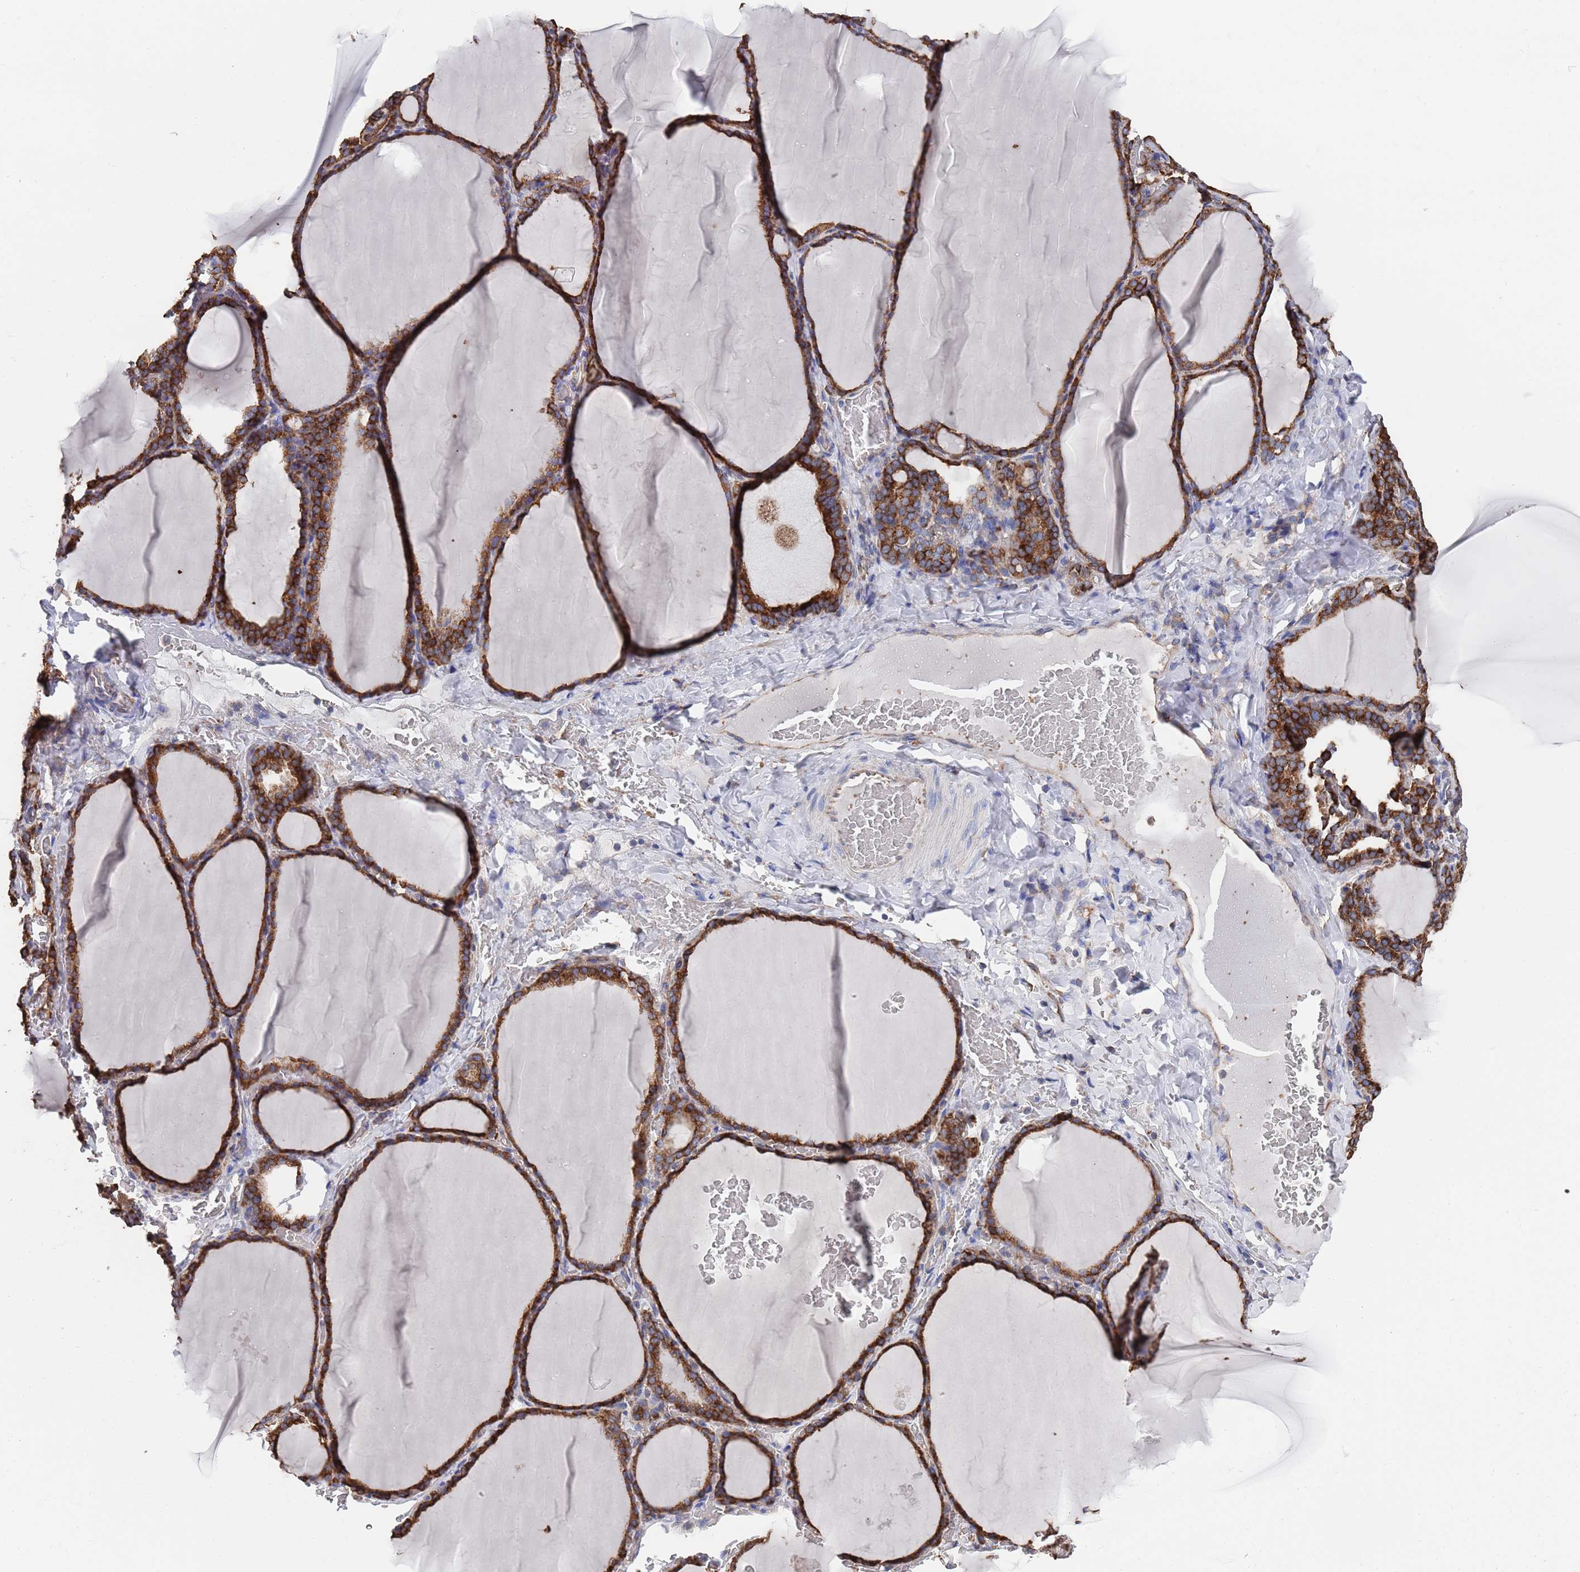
{"staining": {"intensity": "strong", "quantity": ">75%", "location": "cytoplasmic/membranous"}, "tissue": "thyroid gland", "cell_type": "Glandular cells", "image_type": "normal", "snomed": [{"axis": "morphology", "description": "Normal tissue, NOS"}, {"axis": "topography", "description": "Thyroid gland"}], "caption": "A histopathology image showing strong cytoplasmic/membranous positivity in approximately >75% of glandular cells in benign thyroid gland, as visualized by brown immunohistochemical staining.", "gene": "GID8", "patient": {"sex": "female", "age": 39}}